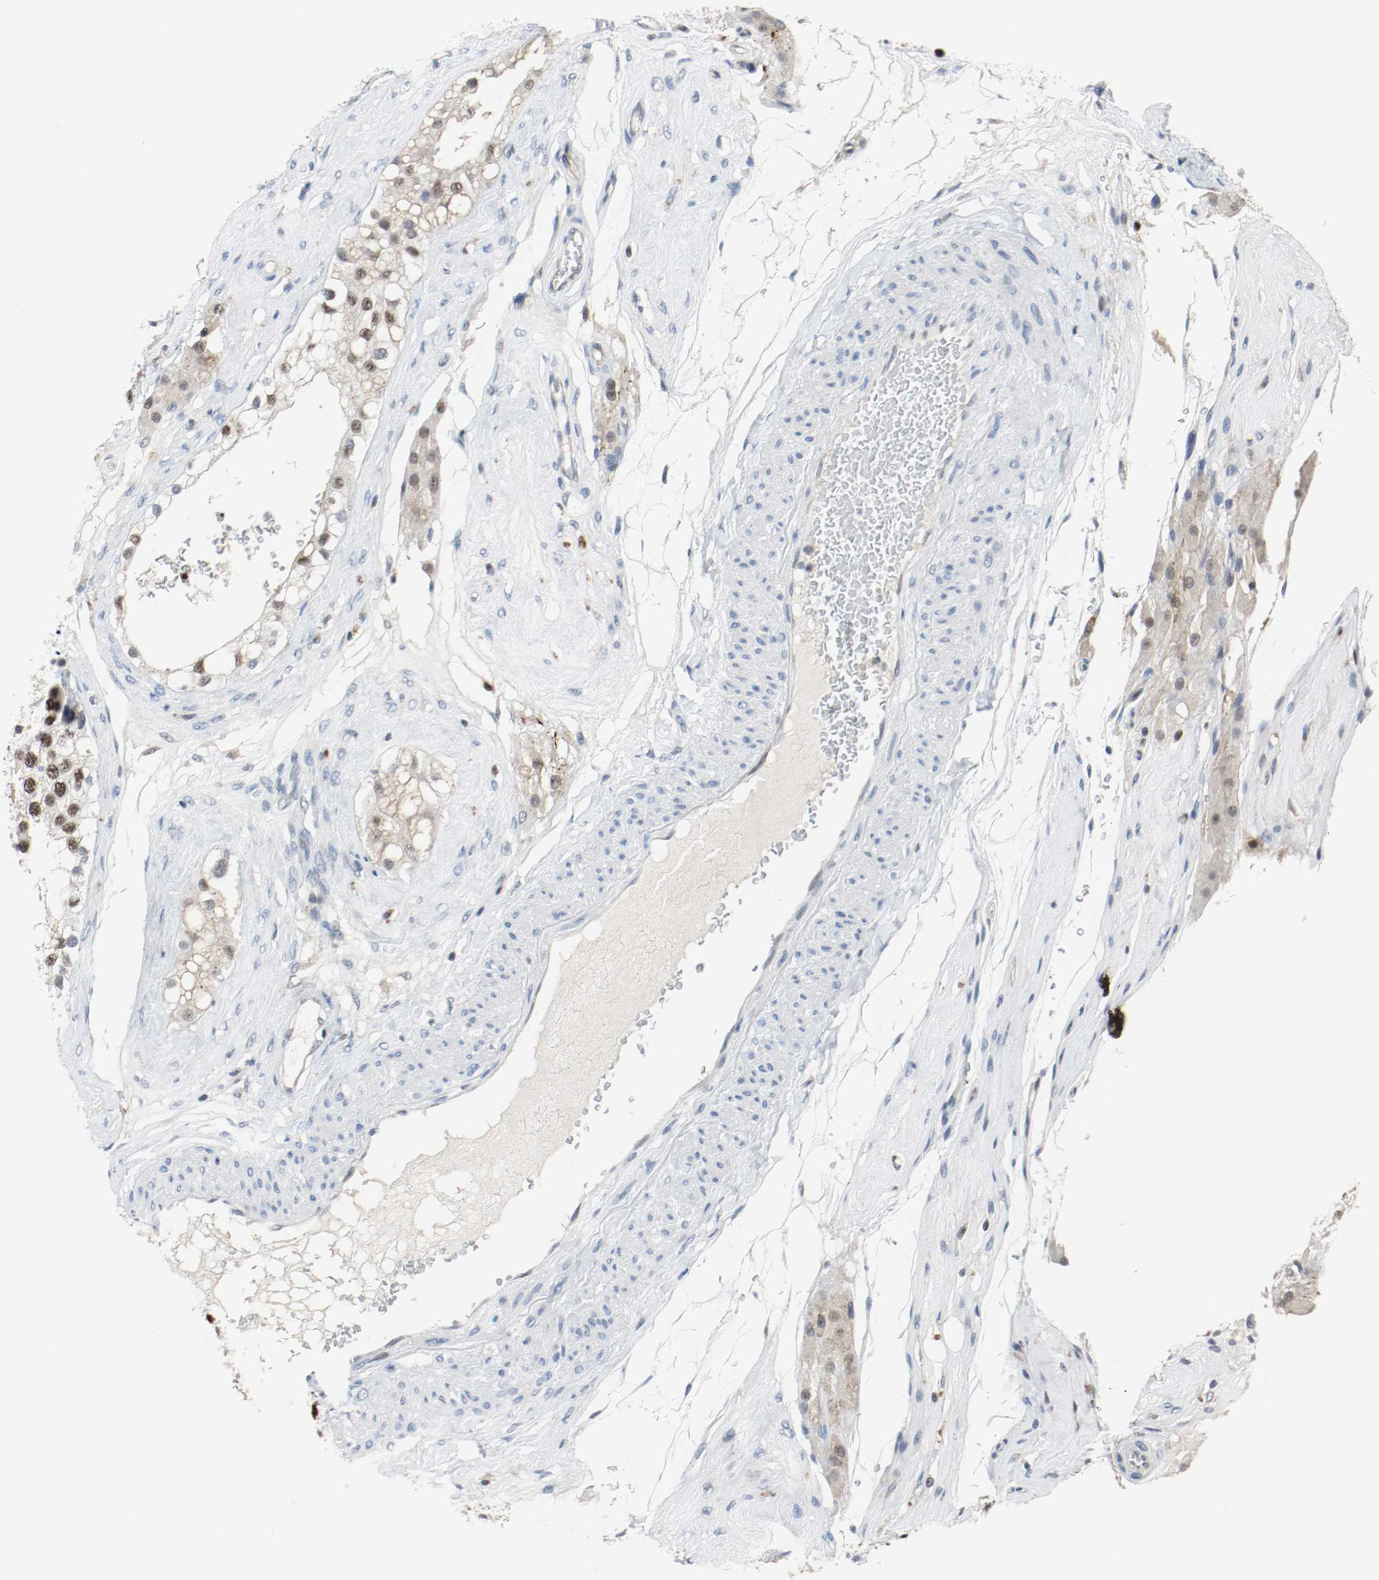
{"staining": {"intensity": "moderate", "quantity": ">75%", "location": "nuclear"}, "tissue": "testis", "cell_type": "Cells in seminiferous ducts", "image_type": "normal", "snomed": [{"axis": "morphology", "description": "Normal tissue, NOS"}, {"axis": "topography", "description": "Testis"}], "caption": "IHC photomicrograph of benign human testis stained for a protein (brown), which shows medium levels of moderate nuclear expression in about >75% of cells in seminiferous ducts.", "gene": "ASH1L", "patient": {"sex": "male", "age": 68}}